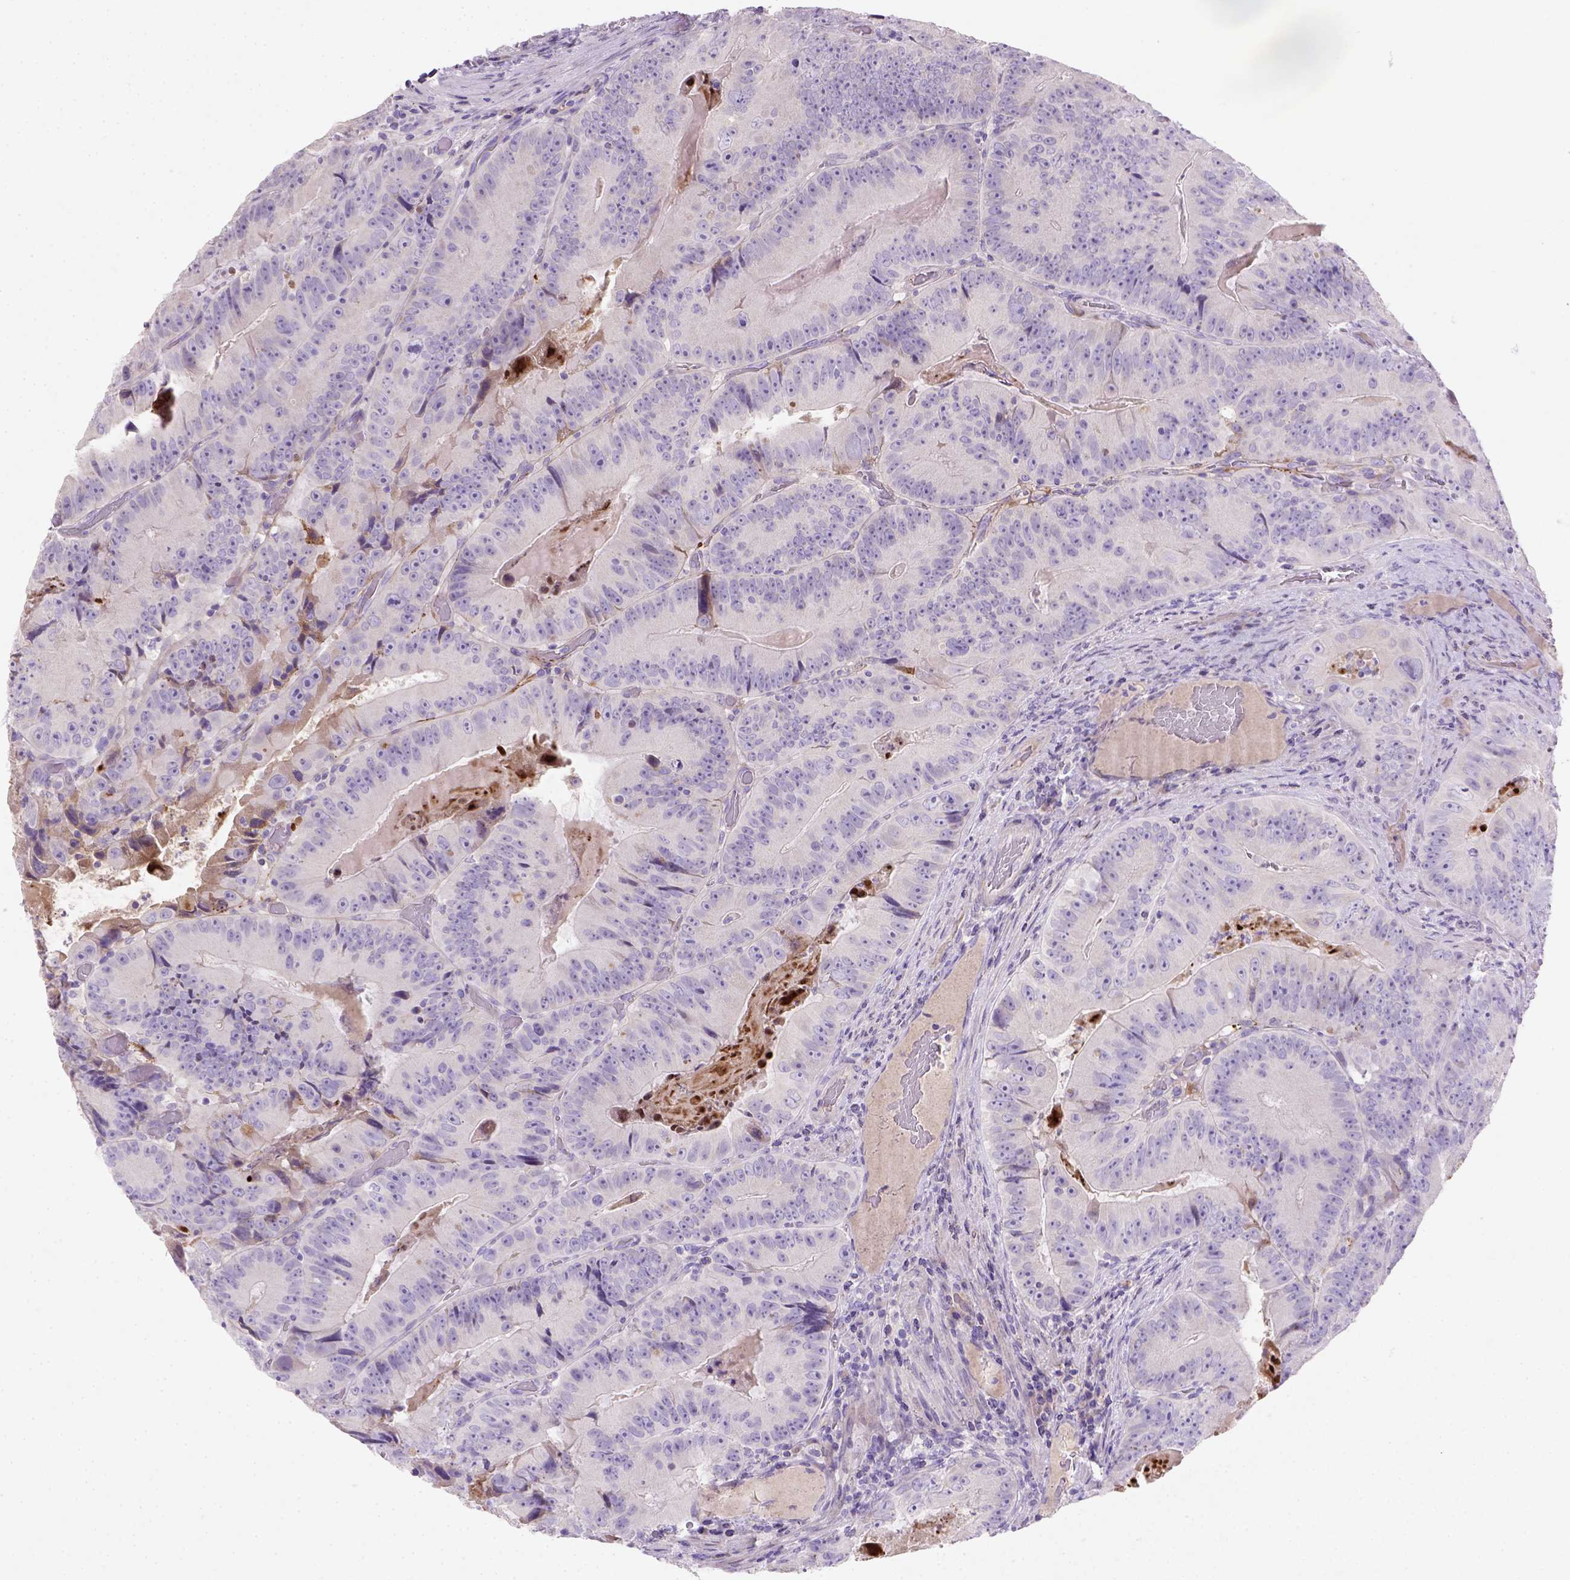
{"staining": {"intensity": "negative", "quantity": "none", "location": "none"}, "tissue": "colorectal cancer", "cell_type": "Tumor cells", "image_type": "cancer", "snomed": [{"axis": "morphology", "description": "Adenocarcinoma, NOS"}, {"axis": "topography", "description": "Colon"}], "caption": "This is a photomicrograph of immunohistochemistry staining of colorectal adenocarcinoma, which shows no expression in tumor cells.", "gene": "NUDT2", "patient": {"sex": "female", "age": 86}}